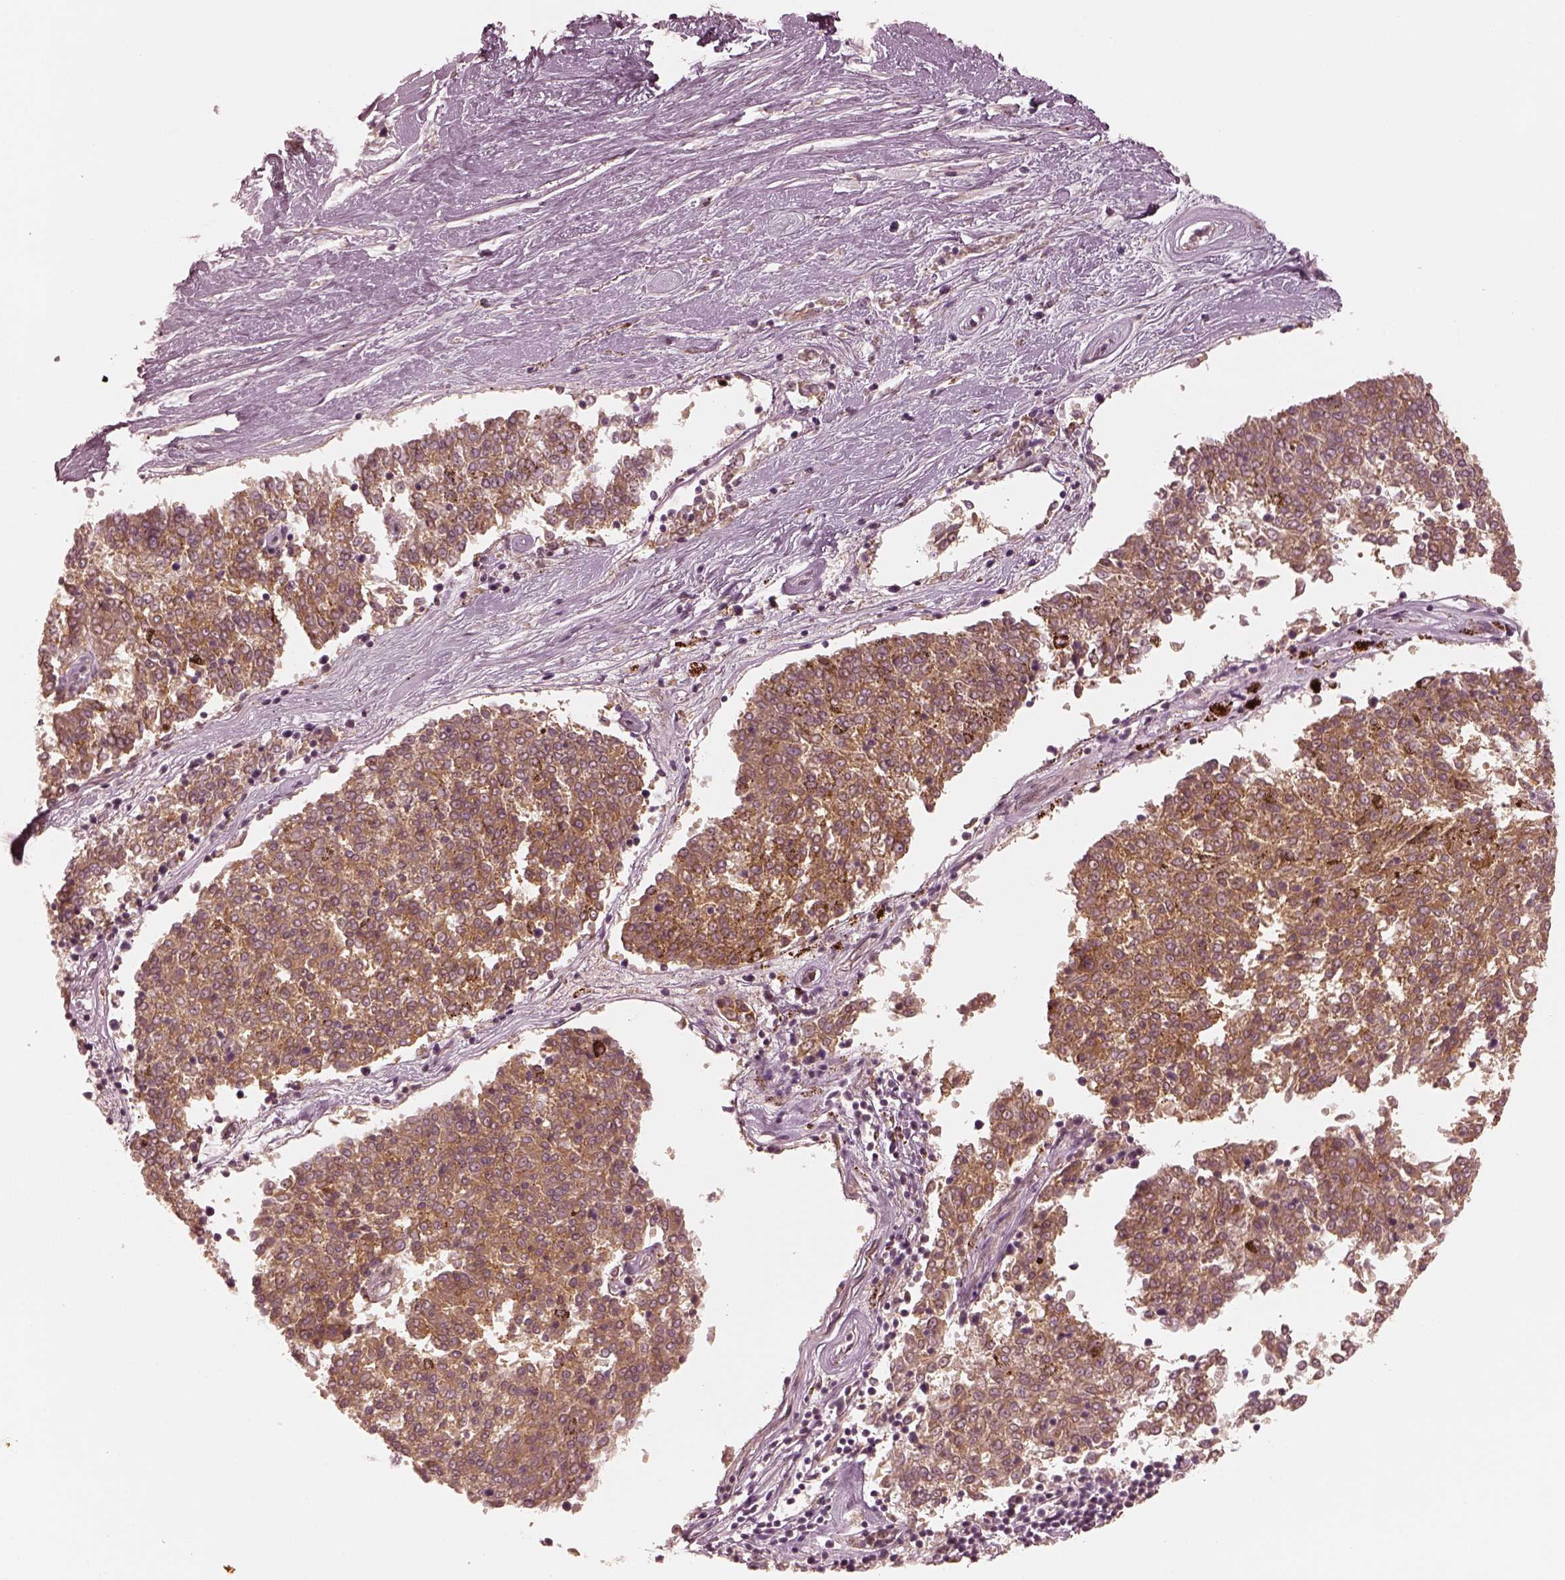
{"staining": {"intensity": "moderate", "quantity": ">75%", "location": "cytoplasmic/membranous"}, "tissue": "melanoma", "cell_type": "Tumor cells", "image_type": "cancer", "snomed": [{"axis": "morphology", "description": "Malignant melanoma, NOS"}, {"axis": "topography", "description": "Skin"}], "caption": "This is an image of immunohistochemistry staining of malignant melanoma, which shows moderate positivity in the cytoplasmic/membranous of tumor cells.", "gene": "SLC12A9", "patient": {"sex": "female", "age": 72}}